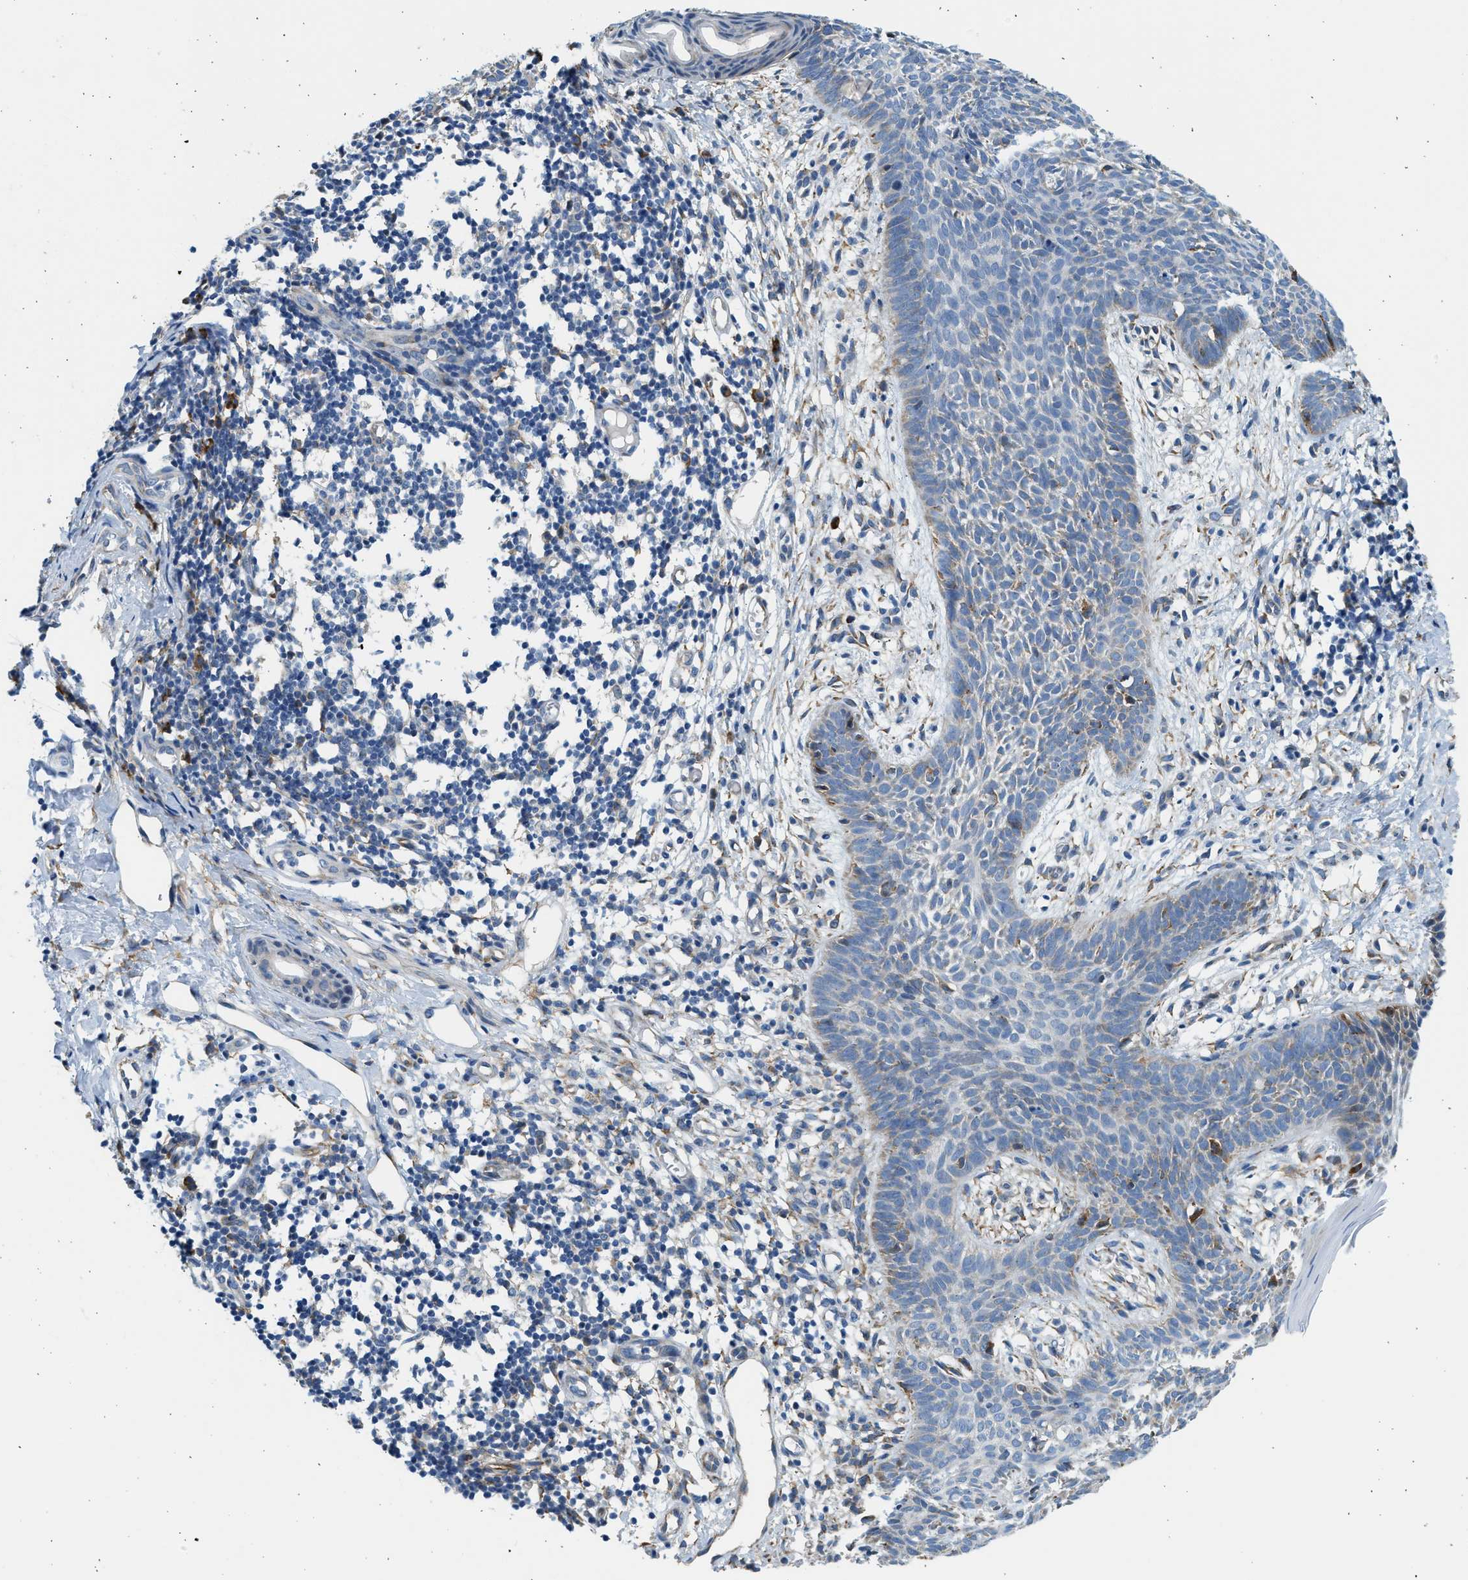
{"staining": {"intensity": "moderate", "quantity": "<25%", "location": "cytoplasmic/membranous"}, "tissue": "skin cancer", "cell_type": "Tumor cells", "image_type": "cancer", "snomed": [{"axis": "morphology", "description": "Basal cell carcinoma"}, {"axis": "topography", "description": "Skin"}], "caption": "Immunohistochemistry (IHC) image of neoplastic tissue: basal cell carcinoma (skin) stained using immunohistochemistry reveals low levels of moderate protein expression localized specifically in the cytoplasmic/membranous of tumor cells, appearing as a cytoplasmic/membranous brown color.", "gene": "CNTN6", "patient": {"sex": "male", "age": 60}}